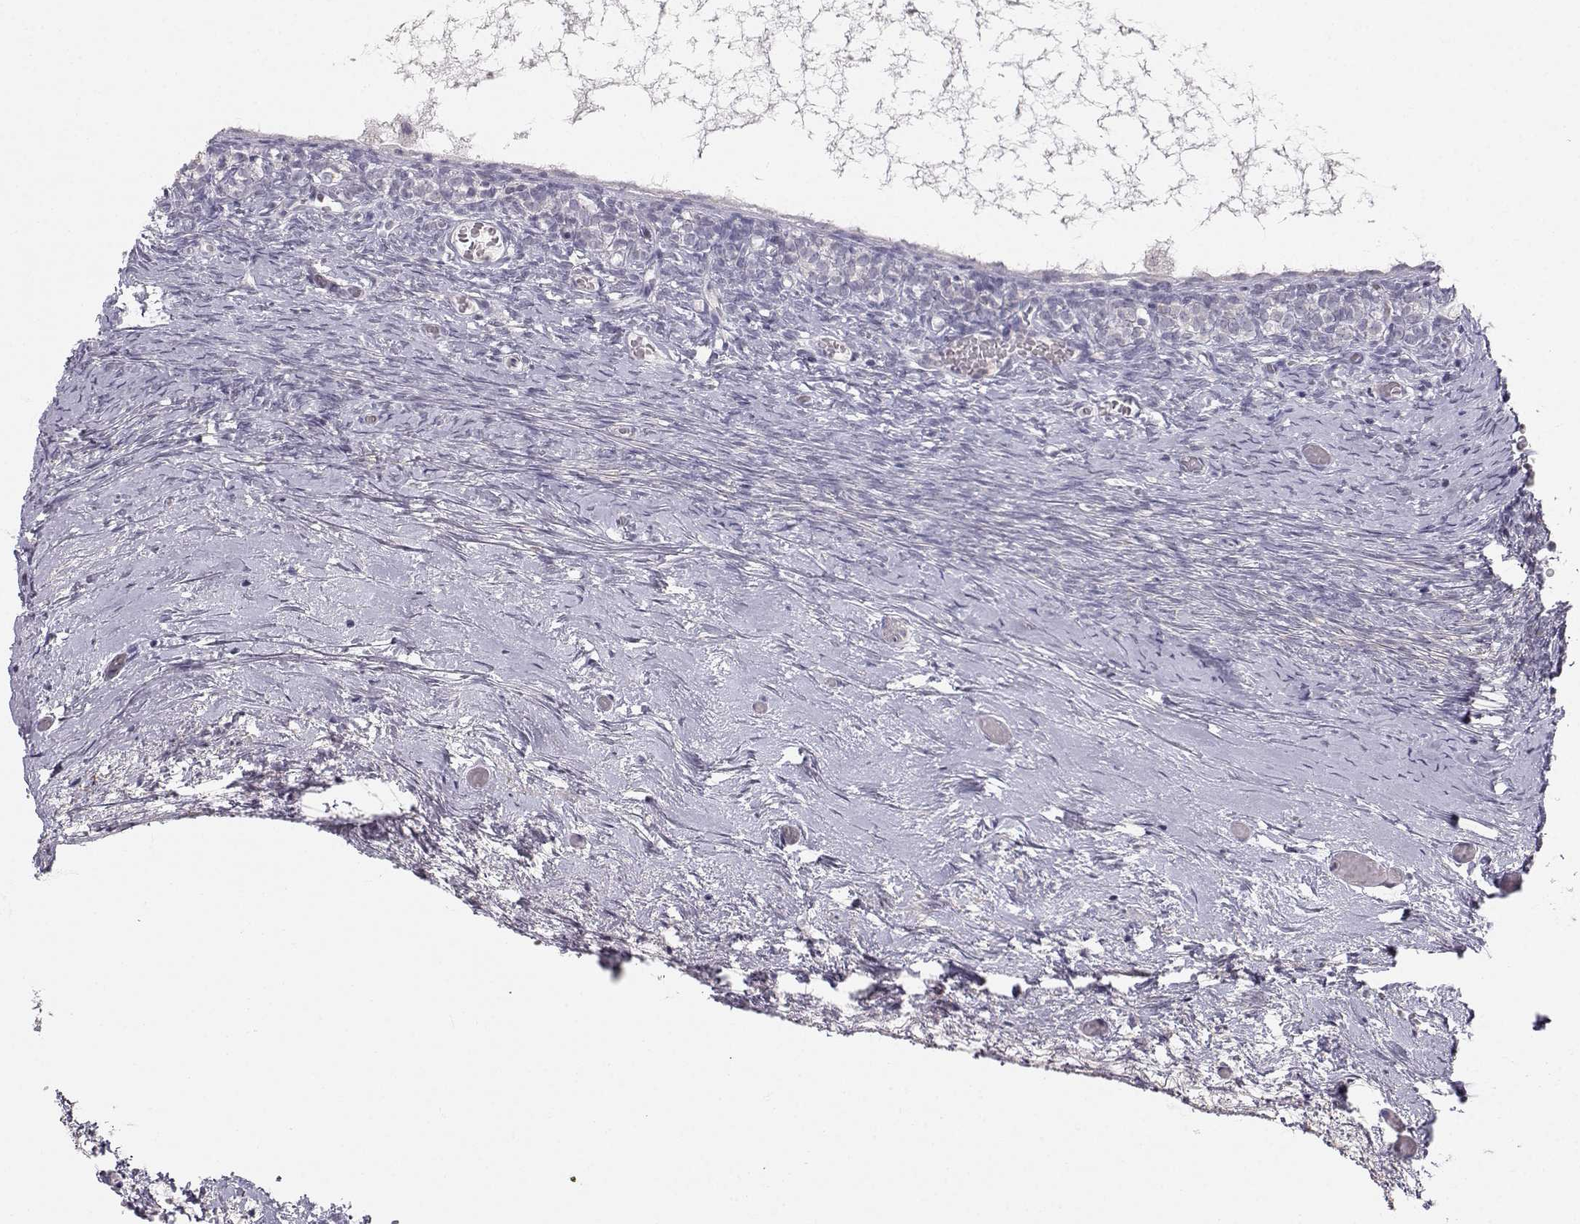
{"staining": {"intensity": "moderate", "quantity": ">75%", "location": "cytoplasmic/membranous"}, "tissue": "ovary", "cell_type": "Follicle cells", "image_type": "normal", "snomed": [{"axis": "morphology", "description": "Normal tissue, NOS"}, {"axis": "topography", "description": "Ovary"}], "caption": "Human ovary stained with a brown dye exhibits moderate cytoplasmic/membranous positive positivity in approximately >75% of follicle cells.", "gene": "ZNF185", "patient": {"sex": "female", "age": 39}}